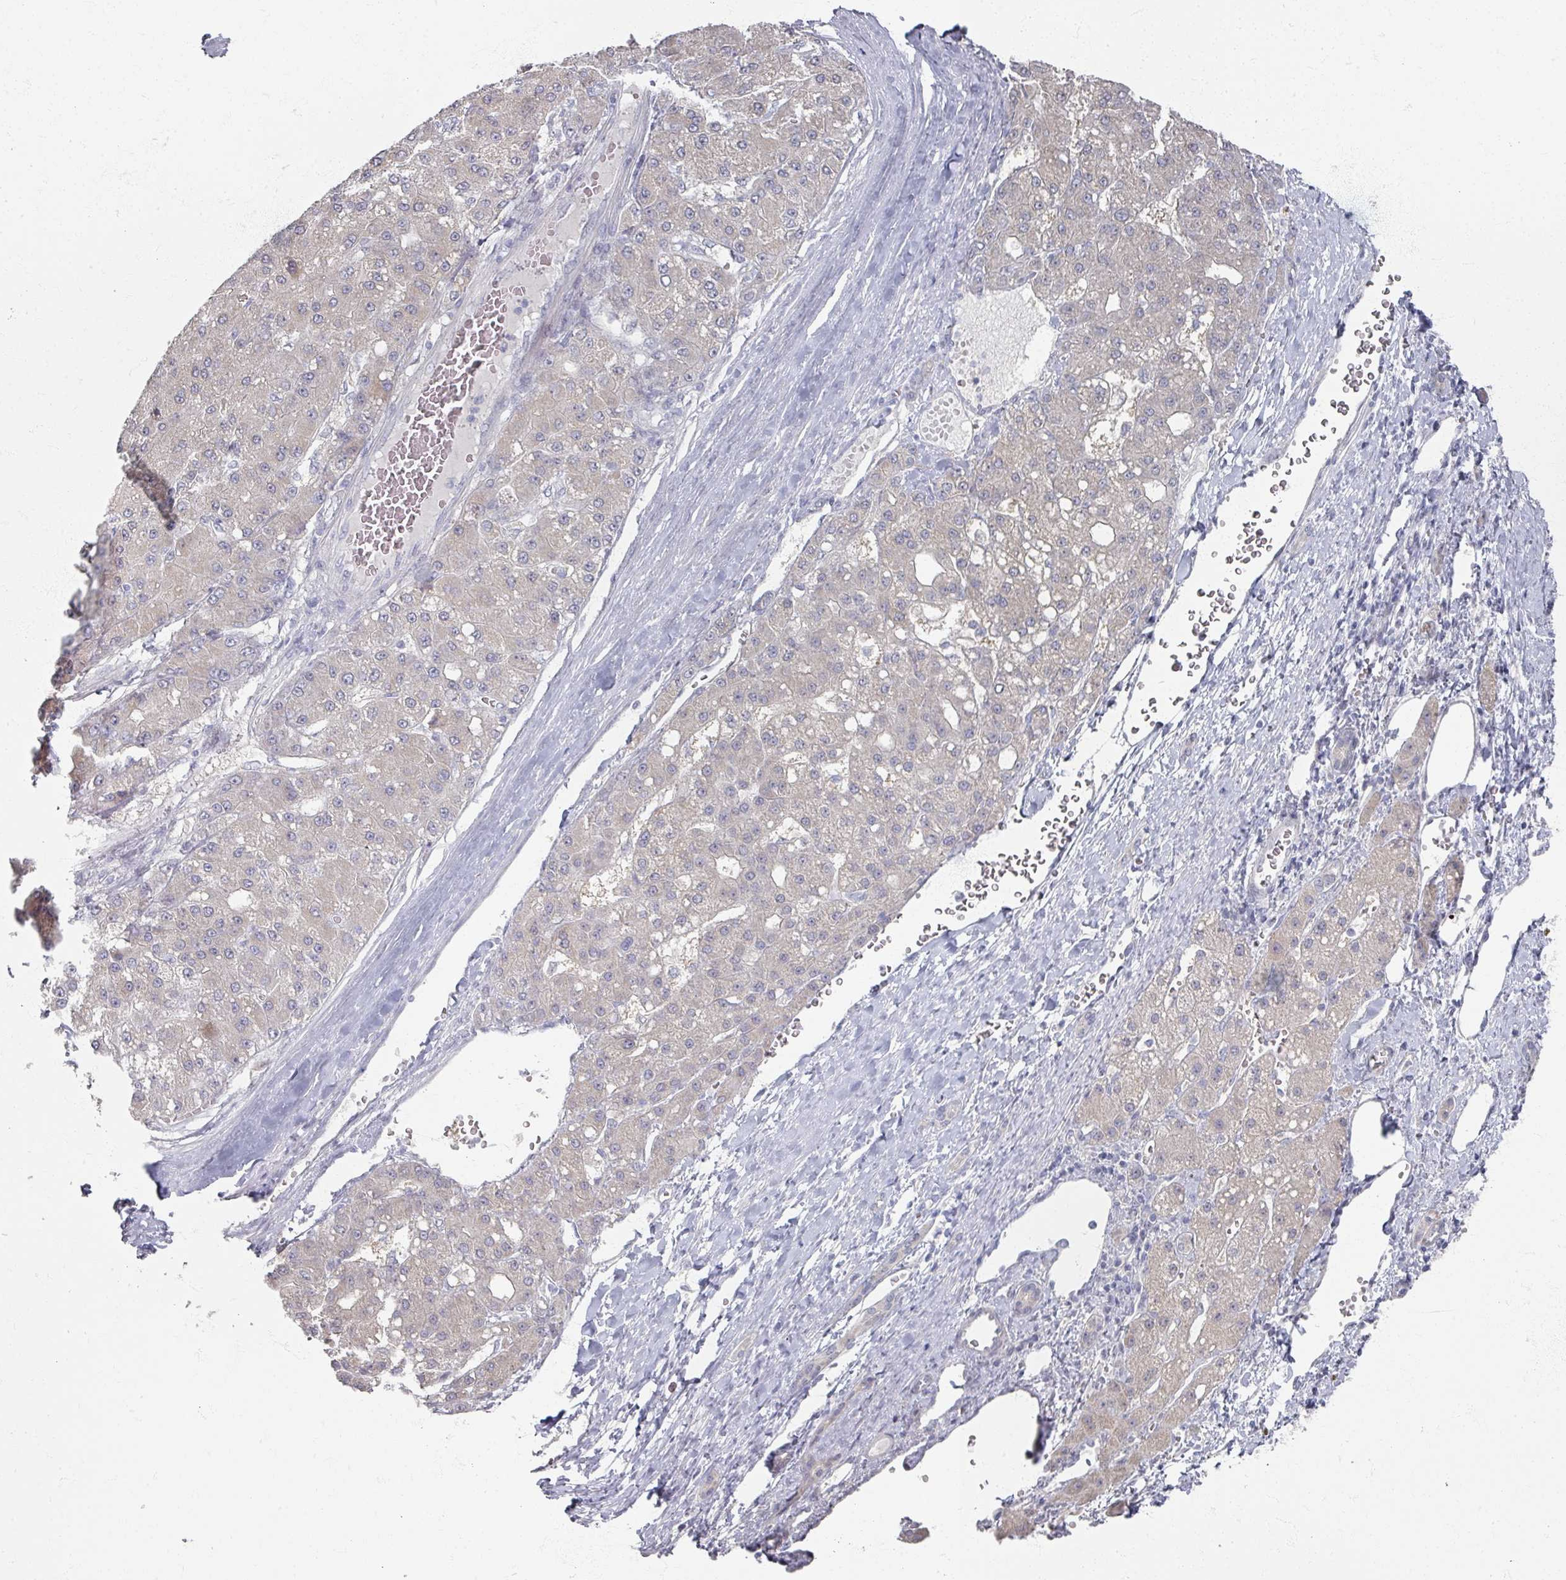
{"staining": {"intensity": "moderate", "quantity": "<25%", "location": "cytoplasmic/membranous"}, "tissue": "liver cancer", "cell_type": "Tumor cells", "image_type": "cancer", "snomed": [{"axis": "morphology", "description": "Carcinoma, Hepatocellular, NOS"}, {"axis": "topography", "description": "Liver"}], "caption": "Liver cancer (hepatocellular carcinoma) stained with a protein marker demonstrates moderate staining in tumor cells.", "gene": "TTYH3", "patient": {"sex": "male", "age": 67}}